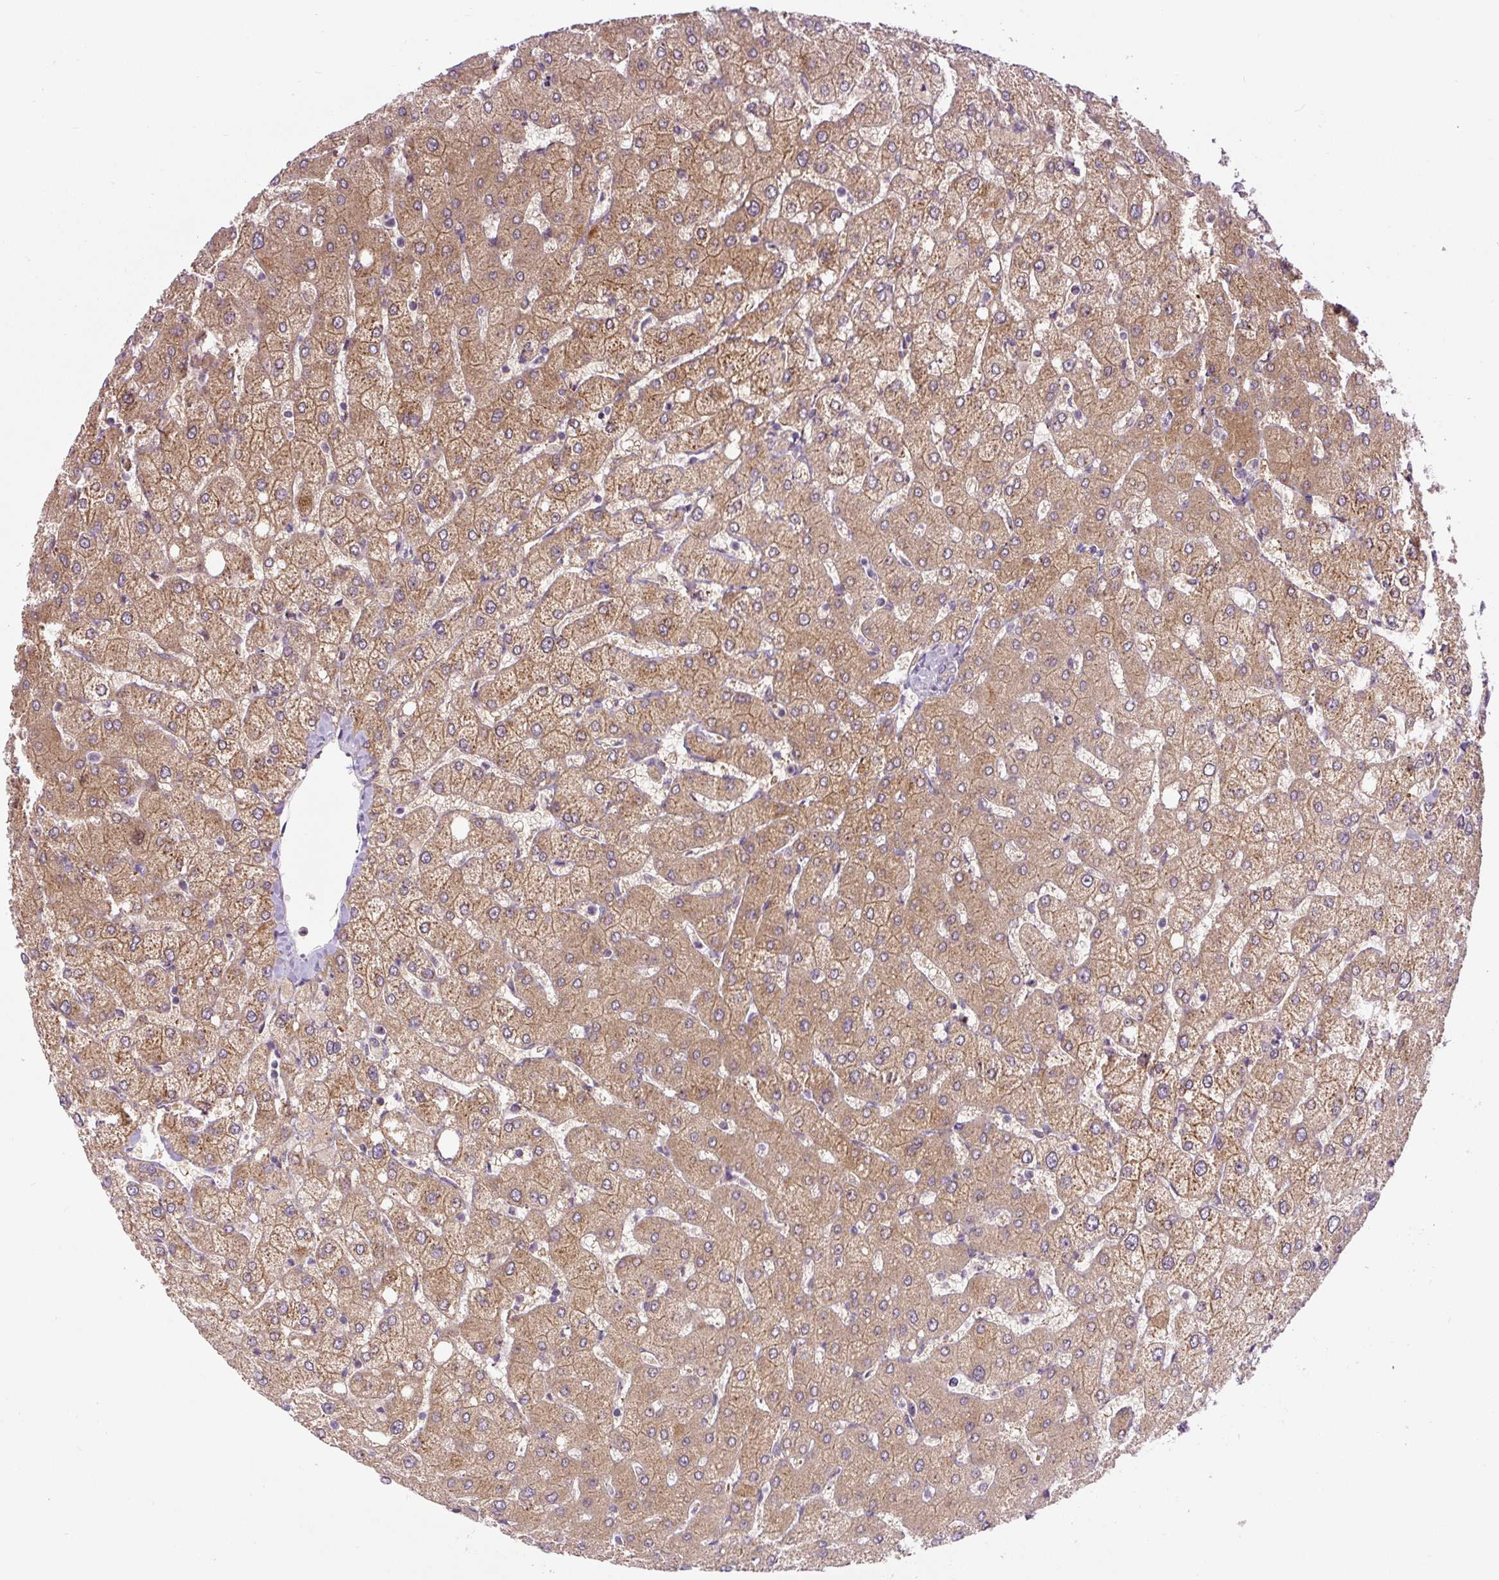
{"staining": {"intensity": "negative", "quantity": "none", "location": "none"}, "tissue": "liver", "cell_type": "Cholangiocytes", "image_type": "normal", "snomed": [{"axis": "morphology", "description": "Normal tissue, NOS"}, {"axis": "topography", "description": "Liver"}], "caption": "Cholangiocytes show no significant protein positivity in benign liver.", "gene": "PCM1", "patient": {"sex": "female", "age": 54}}